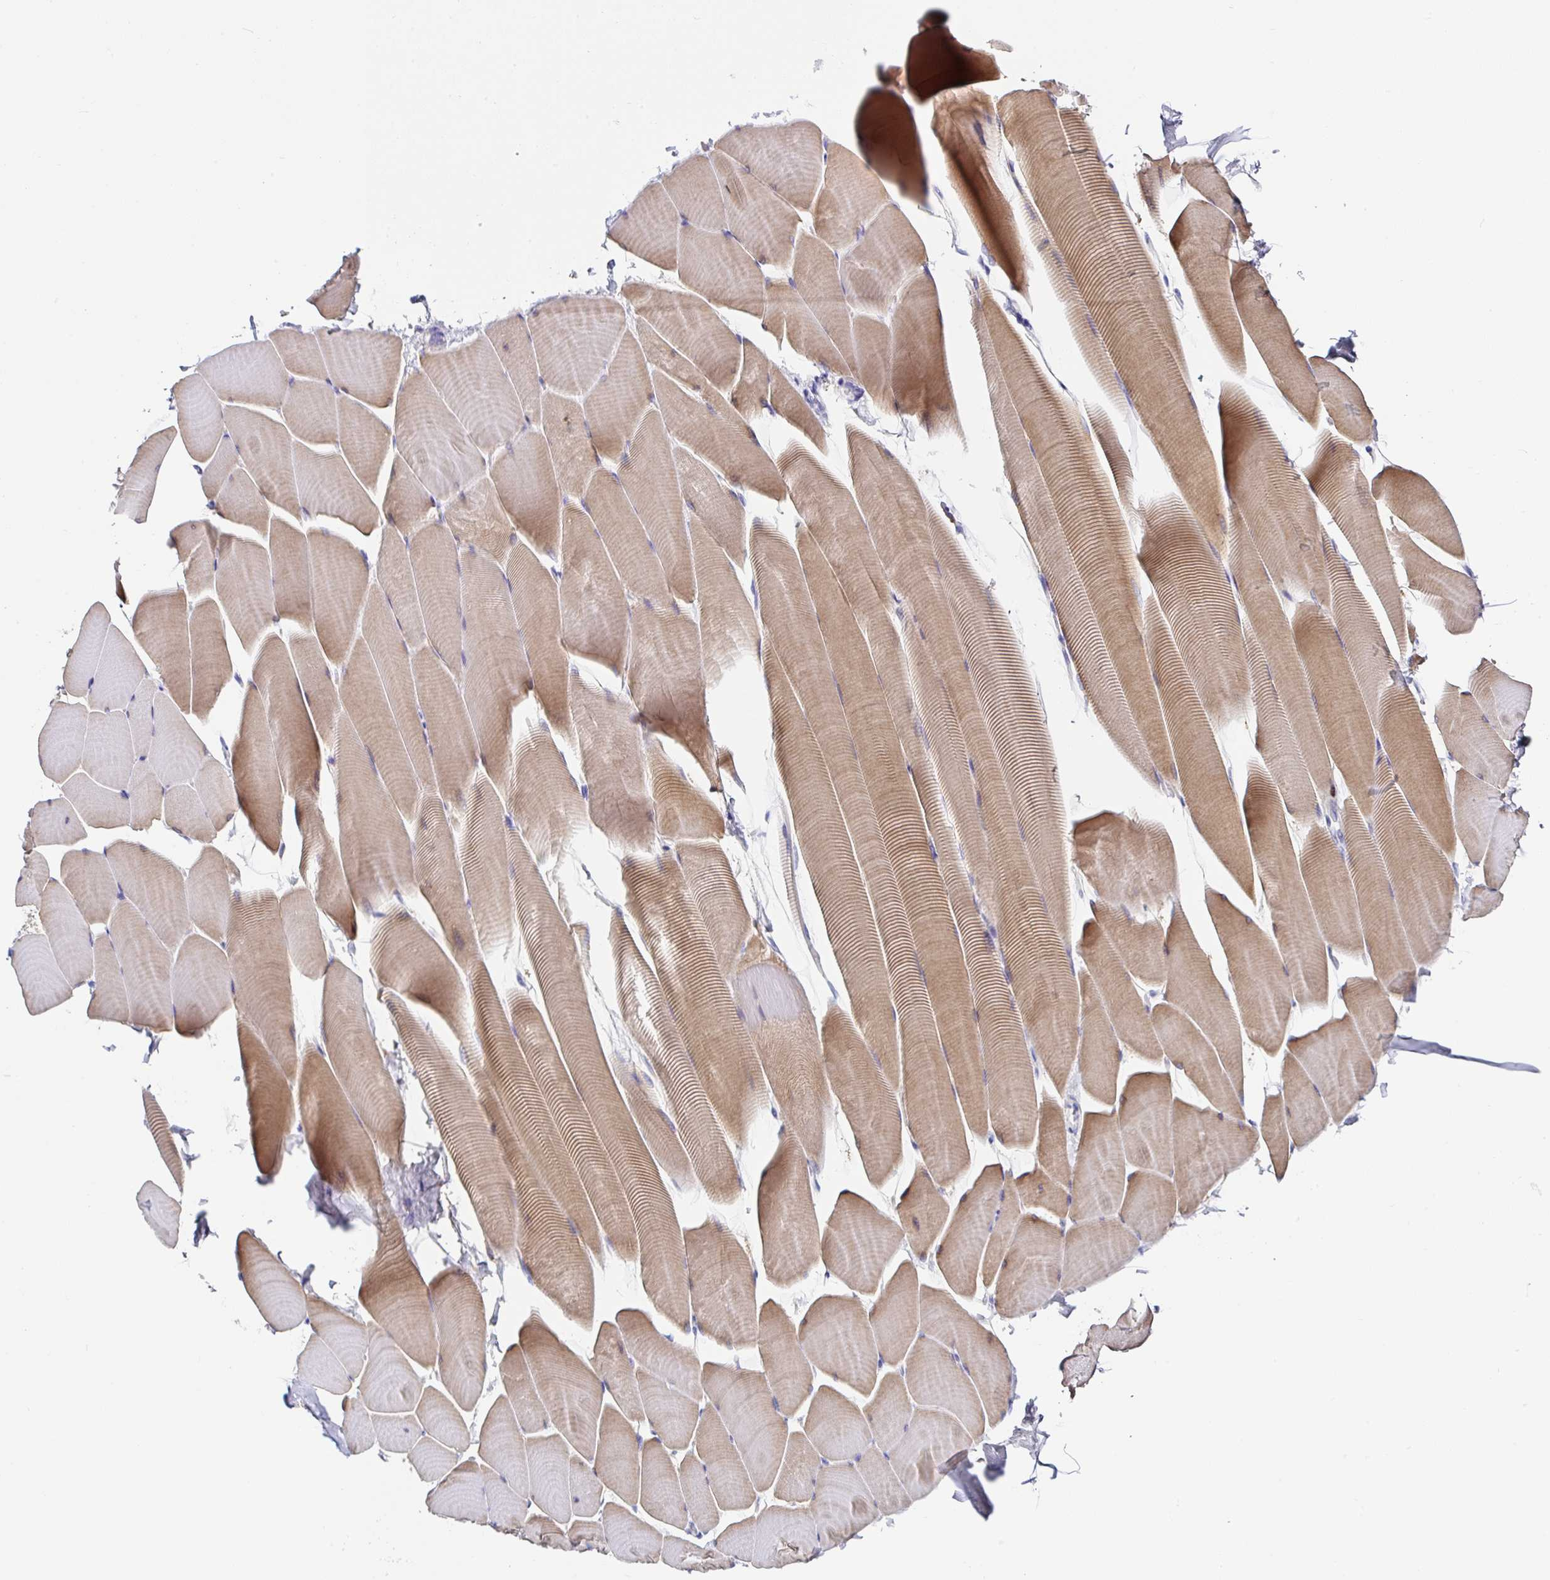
{"staining": {"intensity": "moderate", "quantity": "25%-75%", "location": "cytoplasmic/membranous"}, "tissue": "skeletal muscle", "cell_type": "Myocytes", "image_type": "normal", "snomed": [{"axis": "morphology", "description": "Normal tissue, NOS"}, {"axis": "topography", "description": "Skeletal muscle"}], "caption": "Immunohistochemical staining of benign human skeletal muscle shows 25%-75% levels of moderate cytoplasmic/membranous protein positivity in approximately 25%-75% of myocytes.", "gene": "UGT3A1", "patient": {"sex": "male", "age": 25}}